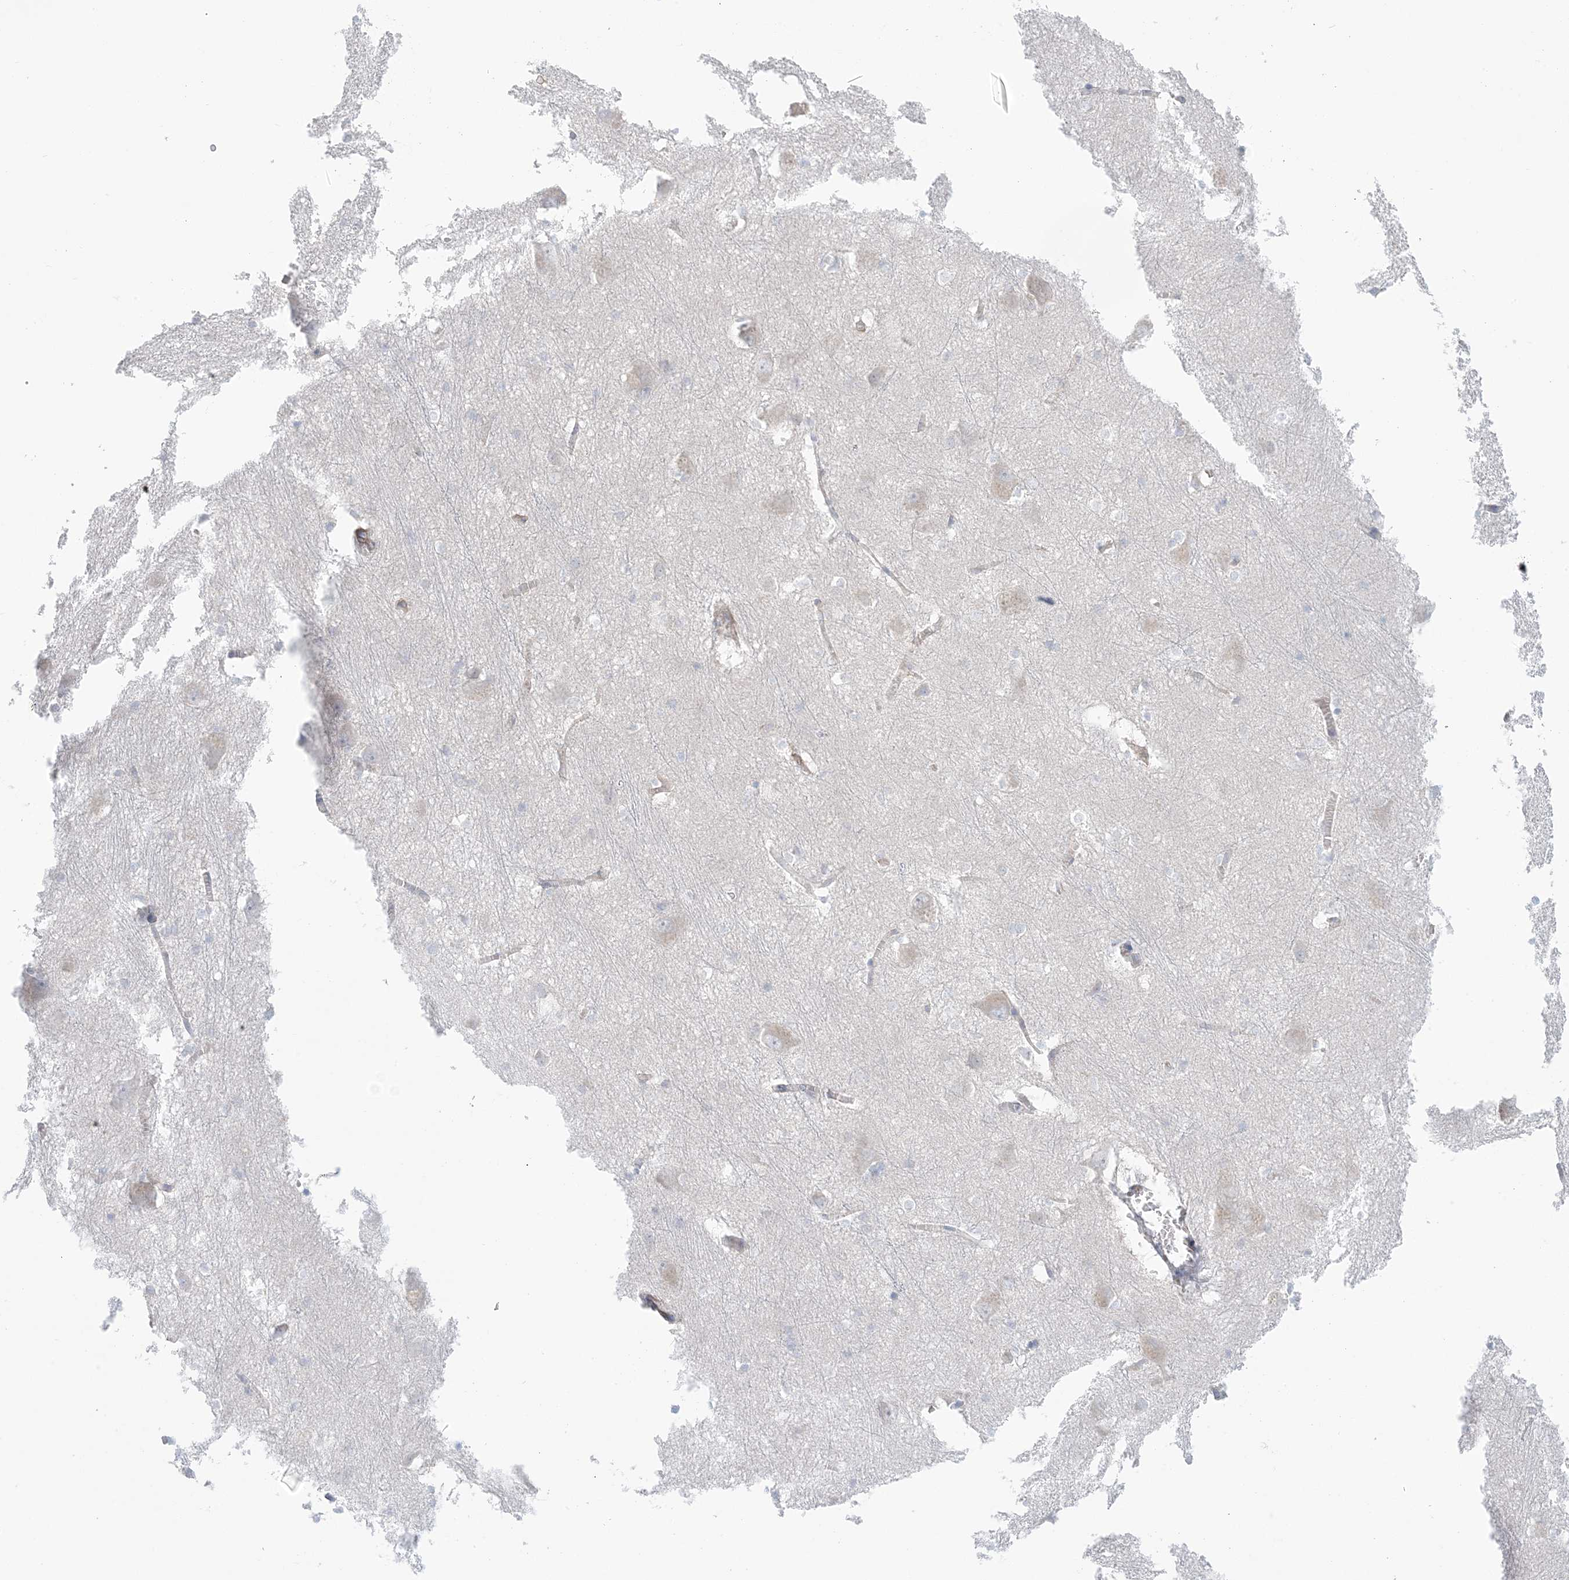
{"staining": {"intensity": "negative", "quantity": "none", "location": "none"}, "tissue": "caudate", "cell_type": "Glial cells", "image_type": "normal", "snomed": [{"axis": "morphology", "description": "Normal tissue, NOS"}, {"axis": "topography", "description": "Lateral ventricle wall"}], "caption": "A histopathology image of caudate stained for a protein displays no brown staining in glial cells. (DAB IHC, high magnification).", "gene": "AGXT", "patient": {"sex": "male", "age": 37}}